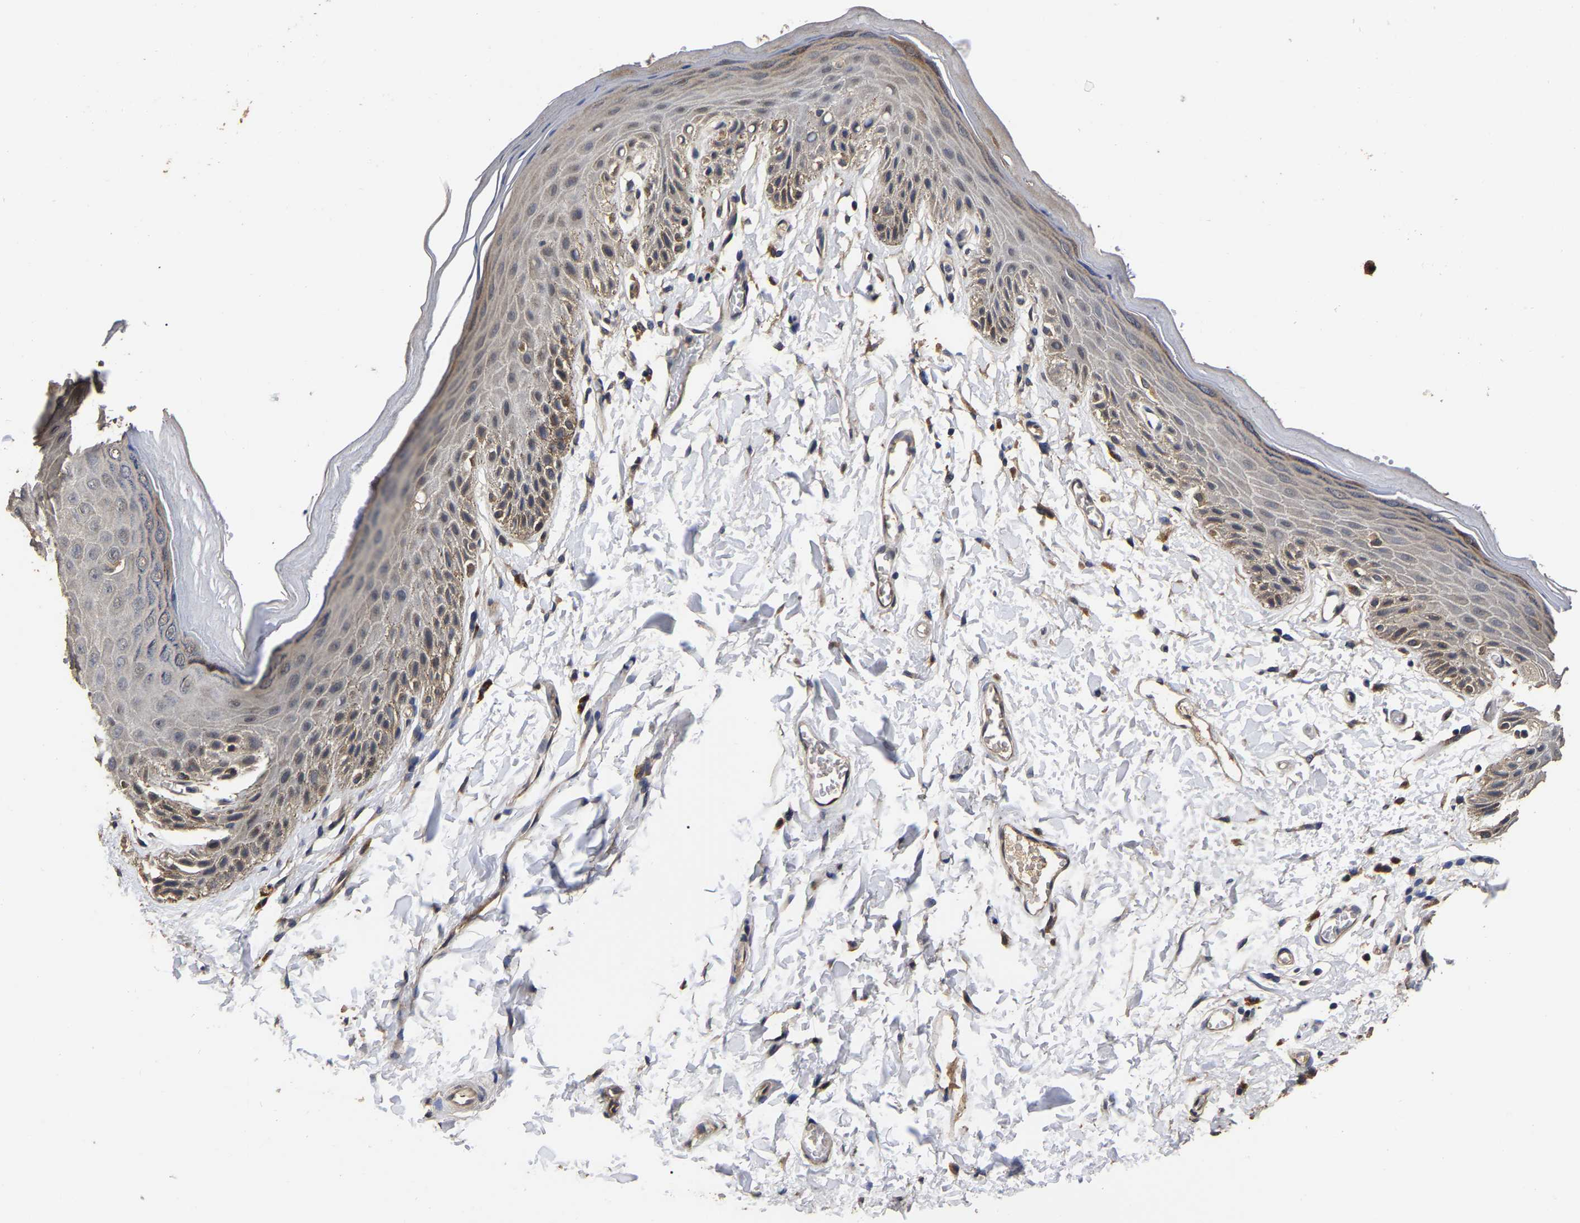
{"staining": {"intensity": "moderate", "quantity": "<25%", "location": "cytoplasmic/membranous"}, "tissue": "skin", "cell_type": "Epidermal cells", "image_type": "normal", "snomed": [{"axis": "morphology", "description": "Normal tissue, NOS"}, {"axis": "topography", "description": "Anal"}], "caption": "High-magnification brightfield microscopy of normal skin stained with DAB (brown) and counterstained with hematoxylin (blue). epidermal cells exhibit moderate cytoplasmic/membranous positivity is seen in about<25% of cells.", "gene": "STK32C", "patient": {"sex": "male", "age": 44}}